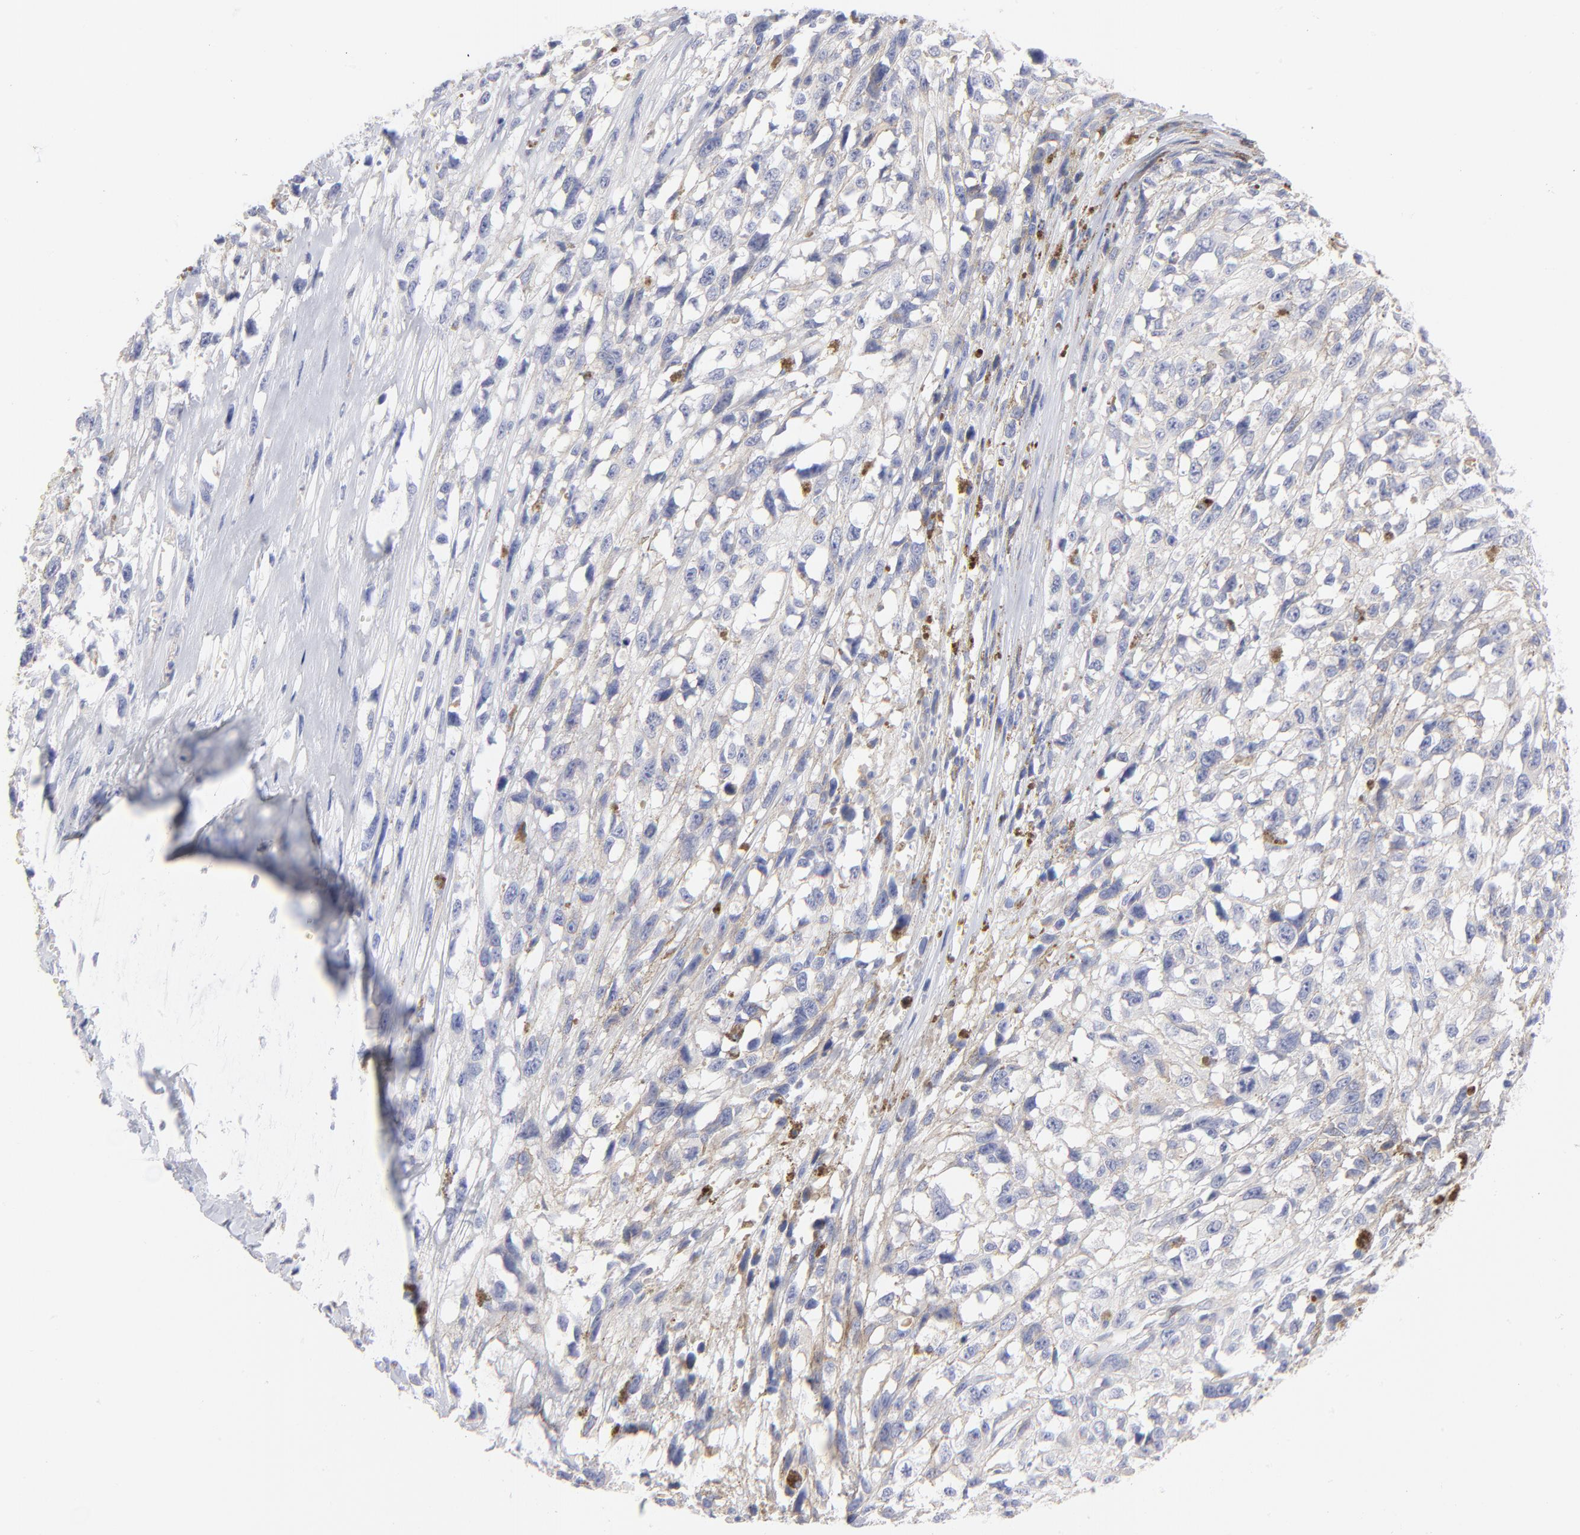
{"staining": {"intensity": "negative", "quantity": "none", "location": "none"}, "tissue": "melanoma", "cell_type": "Tumor cells", "image_type": "cancer", "snomed": [{"axis": "morphology", "description": "Malignant melanoma, Metastatic site"}, {"axis": "topography", "description": "Lymph node"}], "caption": "Immunohistochemistry (IHC) of melanoma shows no staining in tumor cells.", "gene": "ACTA2", "patient": {"sex": "male", "age": 59}}